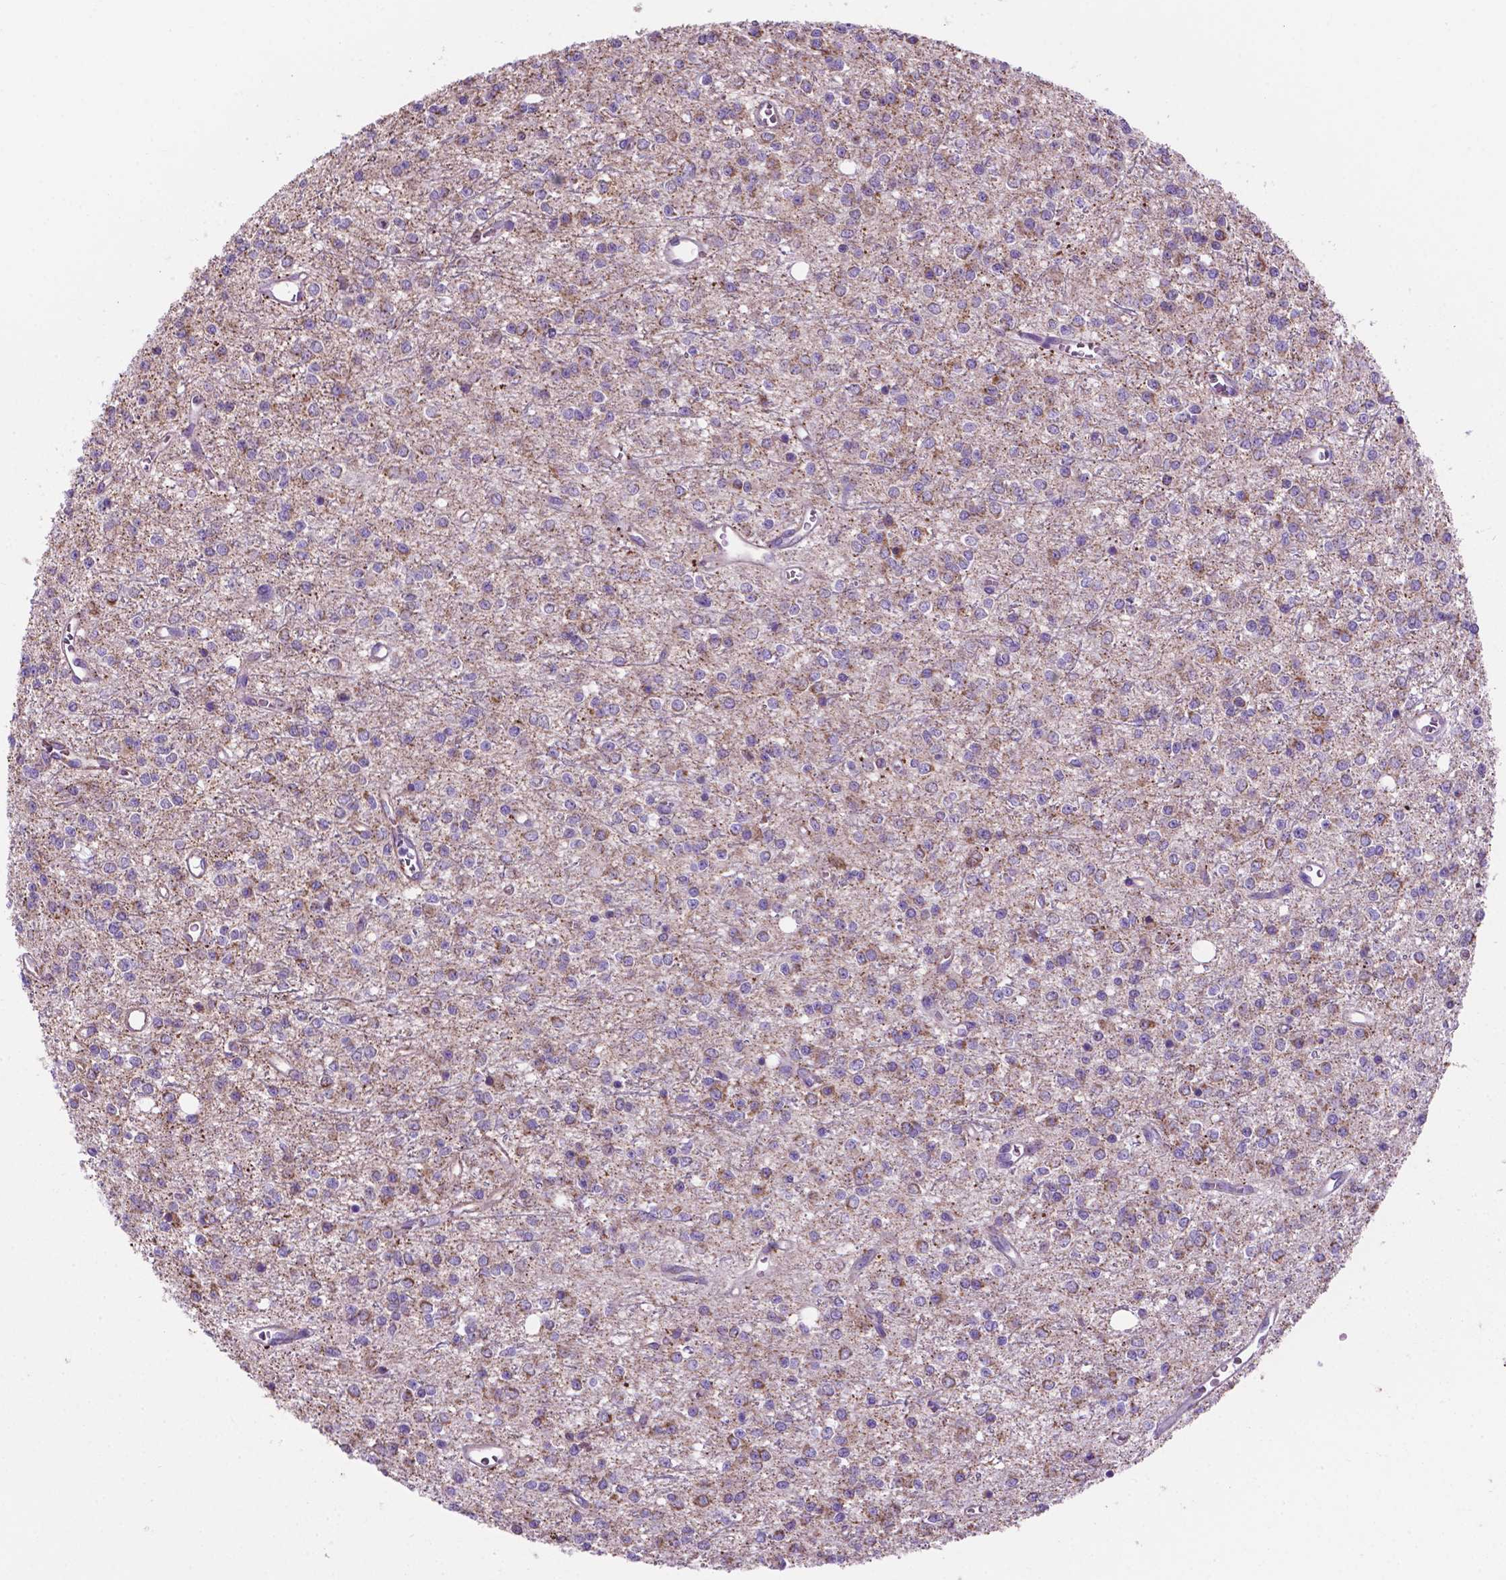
{"staining": {"intensity": "negative", "quantity": "none", "location": "none"}, "tissue": "glioma", "cell_type": "Tumor cells", "image_type": "cancer", "snomed": [{"axis": "morphology", "description": "Glioma, malignant, Low grade"}, {"axis": "topography", "description": "Brain"}], "caption": "Immunohistochemistry (IHC) photomicrograph of human glioma stained for a protein (brown), which shows no positivity in tumor cells.", "gene": "TMEM121B", "patient": {"sex": "female", "age": 45}}